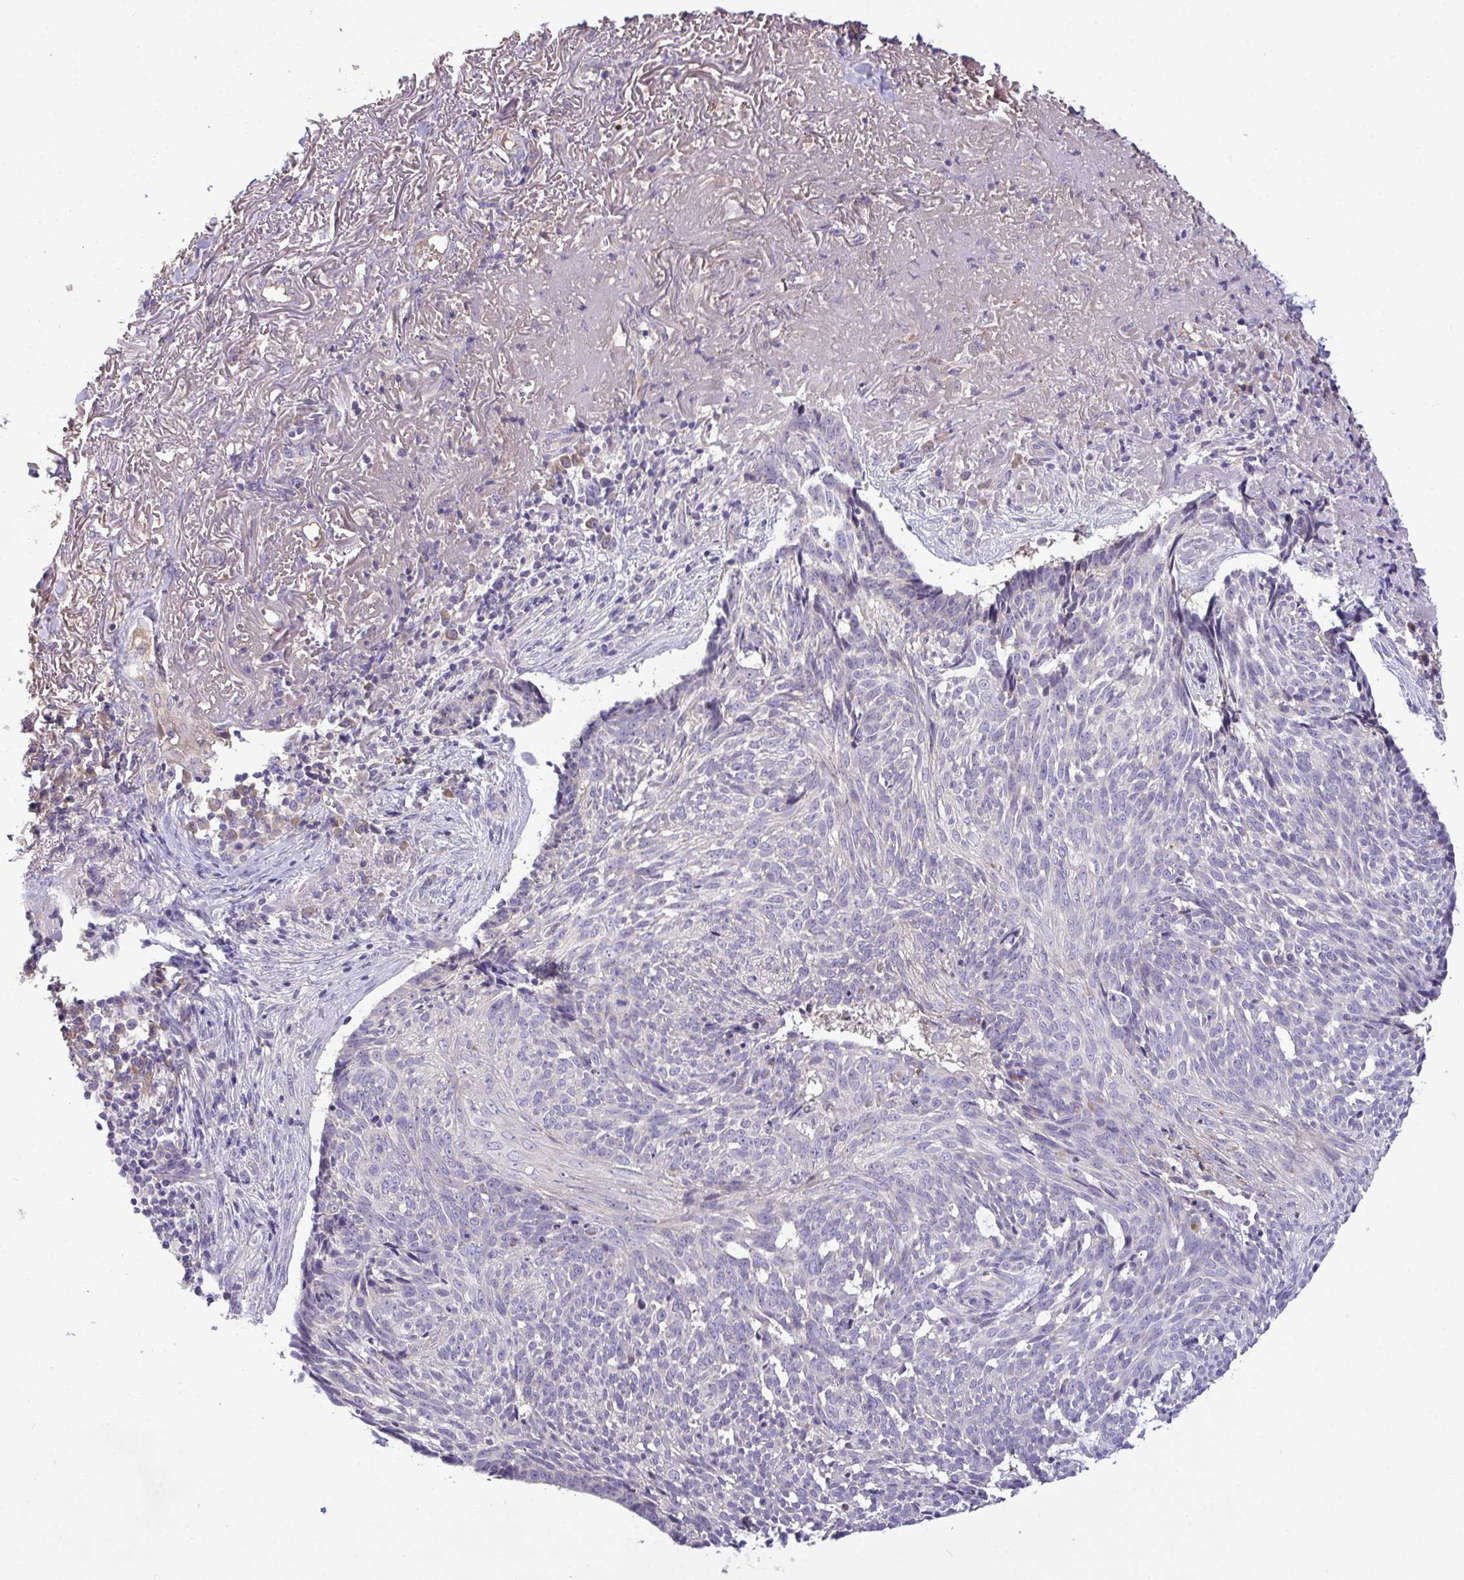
{"staining": {"intensity": "negative", "quantity": "none", "location": "none"}, "tissue": "skin cancer", "cell_type": "Tumor cells", "image_type": "cancer", "snomed": [{"axis": "morphology", "description": "Basal cell carcinoma"}, {"axis": "topography", "description": "Skin"}, {"axis": "topography", "description": "Skin of face"}], "caption": "The image reveals no significant staining in tumor cells of skin cancer (basal cell carcinoma). (Immunohistochemistry (ihc), brightfield microscopy, high magnification).", "gene": "ZNF581", "patient": {"sex": "female", "age": 95}}